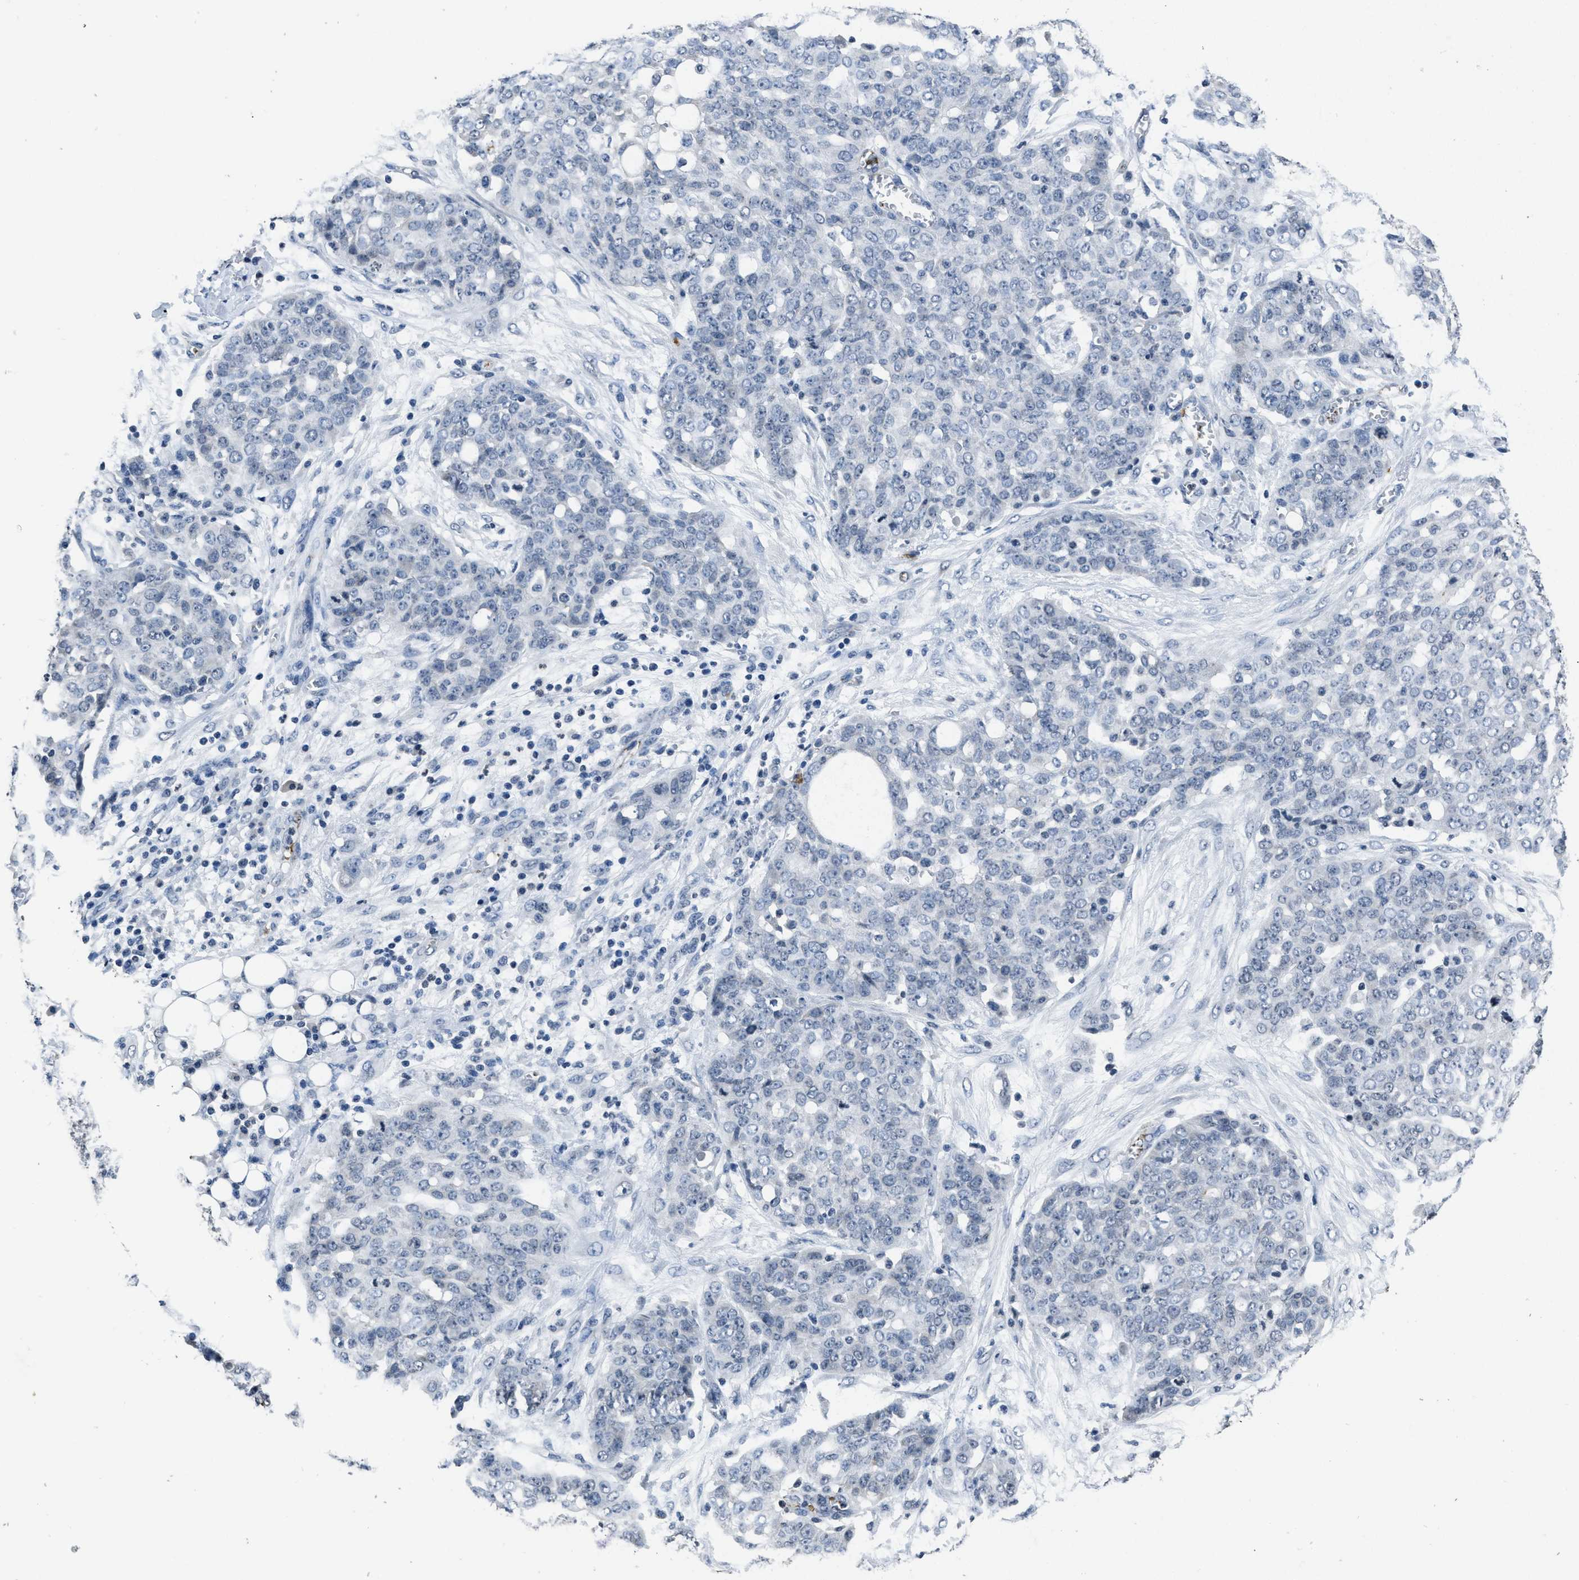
{"staining": {"intensity": "negative", "quantity": "none", "location": "none"}, "tissue": "ovarian cancer", "cell_type": "Tumor cells", "image_type": "cancer", "snomed": [{"axis": "morphology", "description": "Cystadenocarcinoma, serous, NOS"}, {"axis": "topography", "description": "Soft tissue"}, {"axis": "topography", "description": "Ovary"}], "caption": "Immunohistochemistry (IHC) of human ovarian cancer reveals no expression in tumor cells.", "gene": "ITGA2B", "patient": {"sex": "female", "age": 57}}